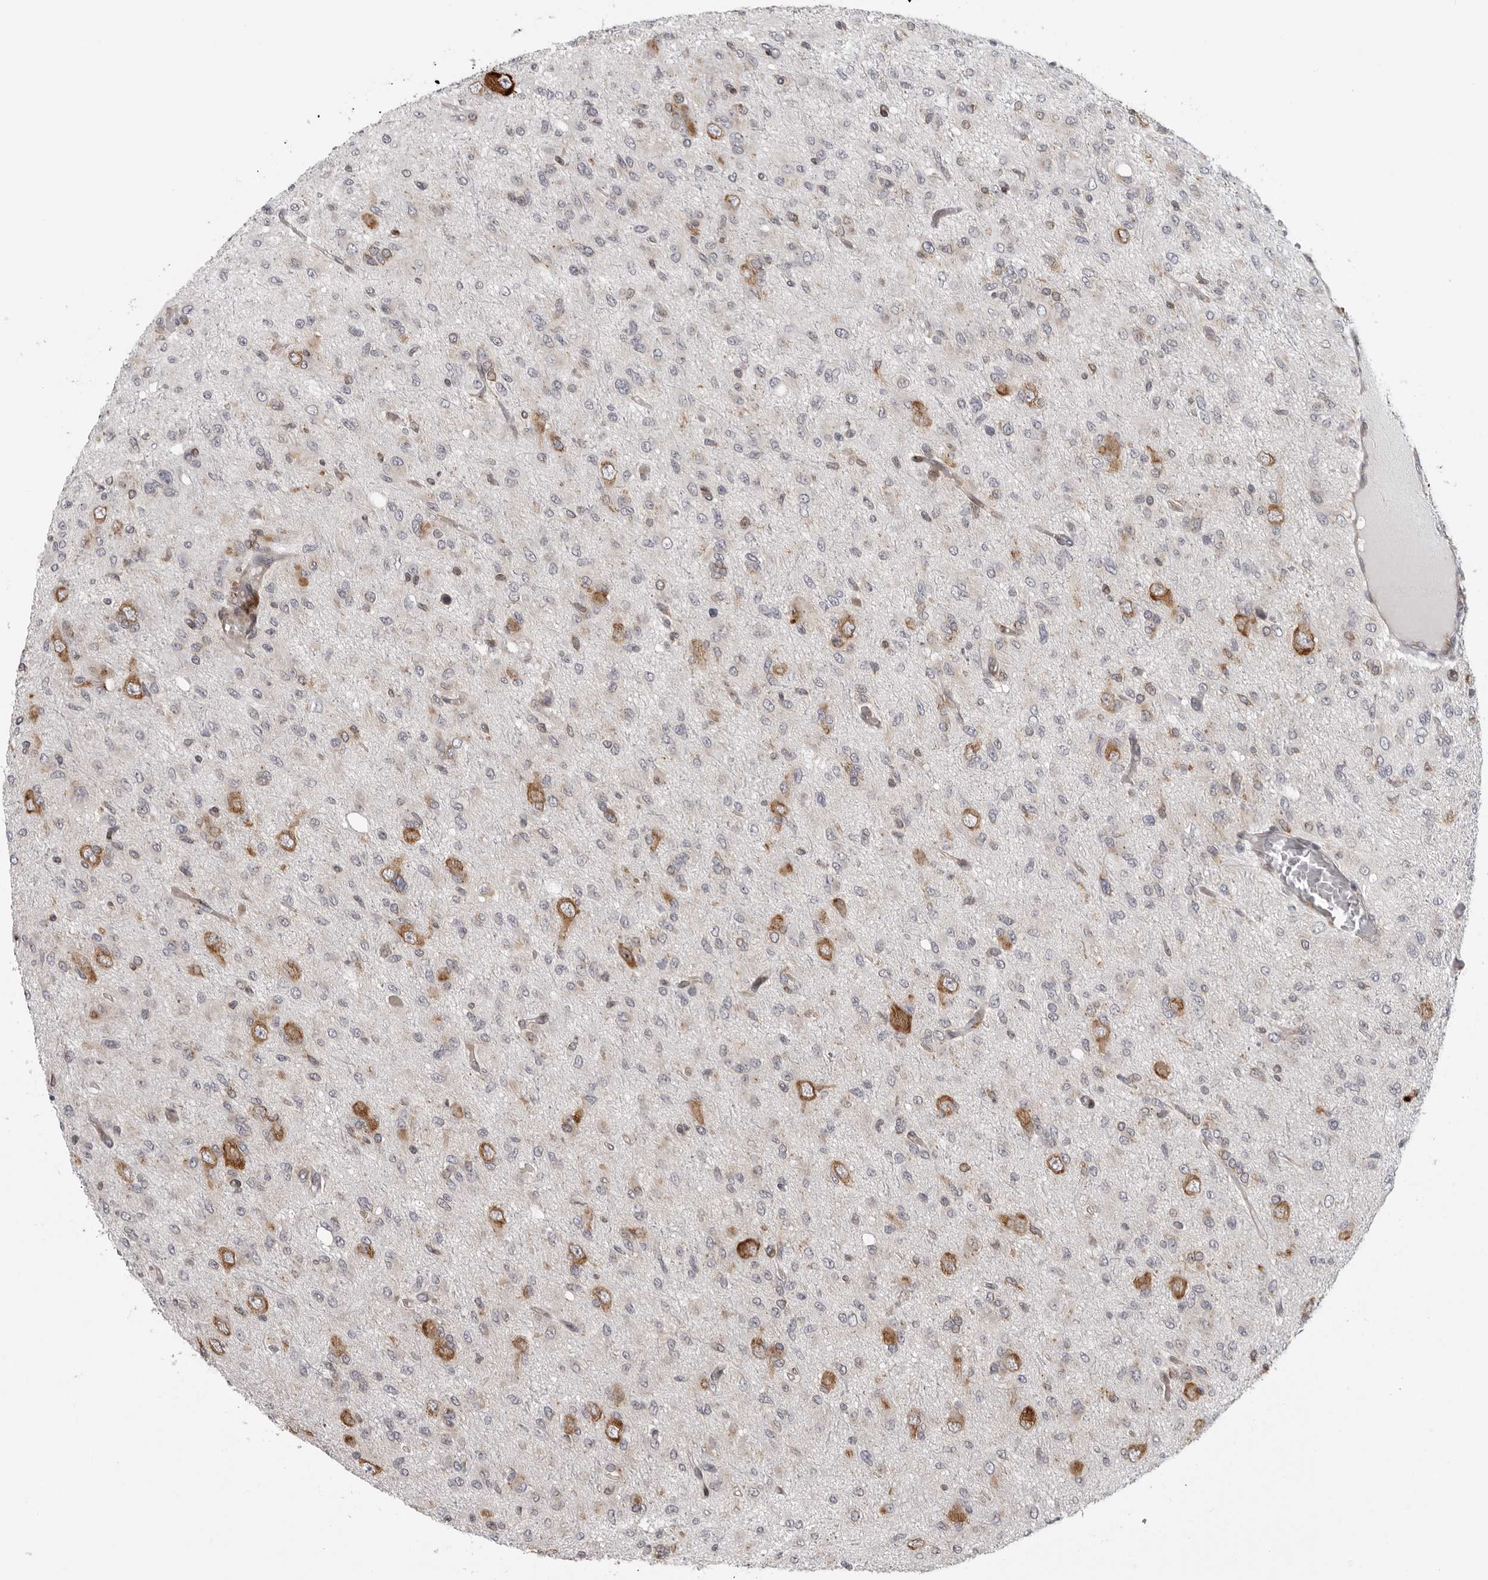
{"staining": {"intensity": "weak", "quantity": "<25%", "location": "cytoplasmic/membranous"}, "tissue": "glioma", "cell_type": "Tumor cells", "image_type": "cancer", "snomed": [{"axis": "morphology", "description": "Glioma, malignant, High grade"}, {"axis": "topography", "description": "Brain"}], "caption": "A high-resolution image shows immunohistochemistry (IHC) staining of high-grade glioma (malignant), which reveals no significant expression in tumor cells.", "gene": "ALPK2", "patient": {"sex": "female", "age": 59}}